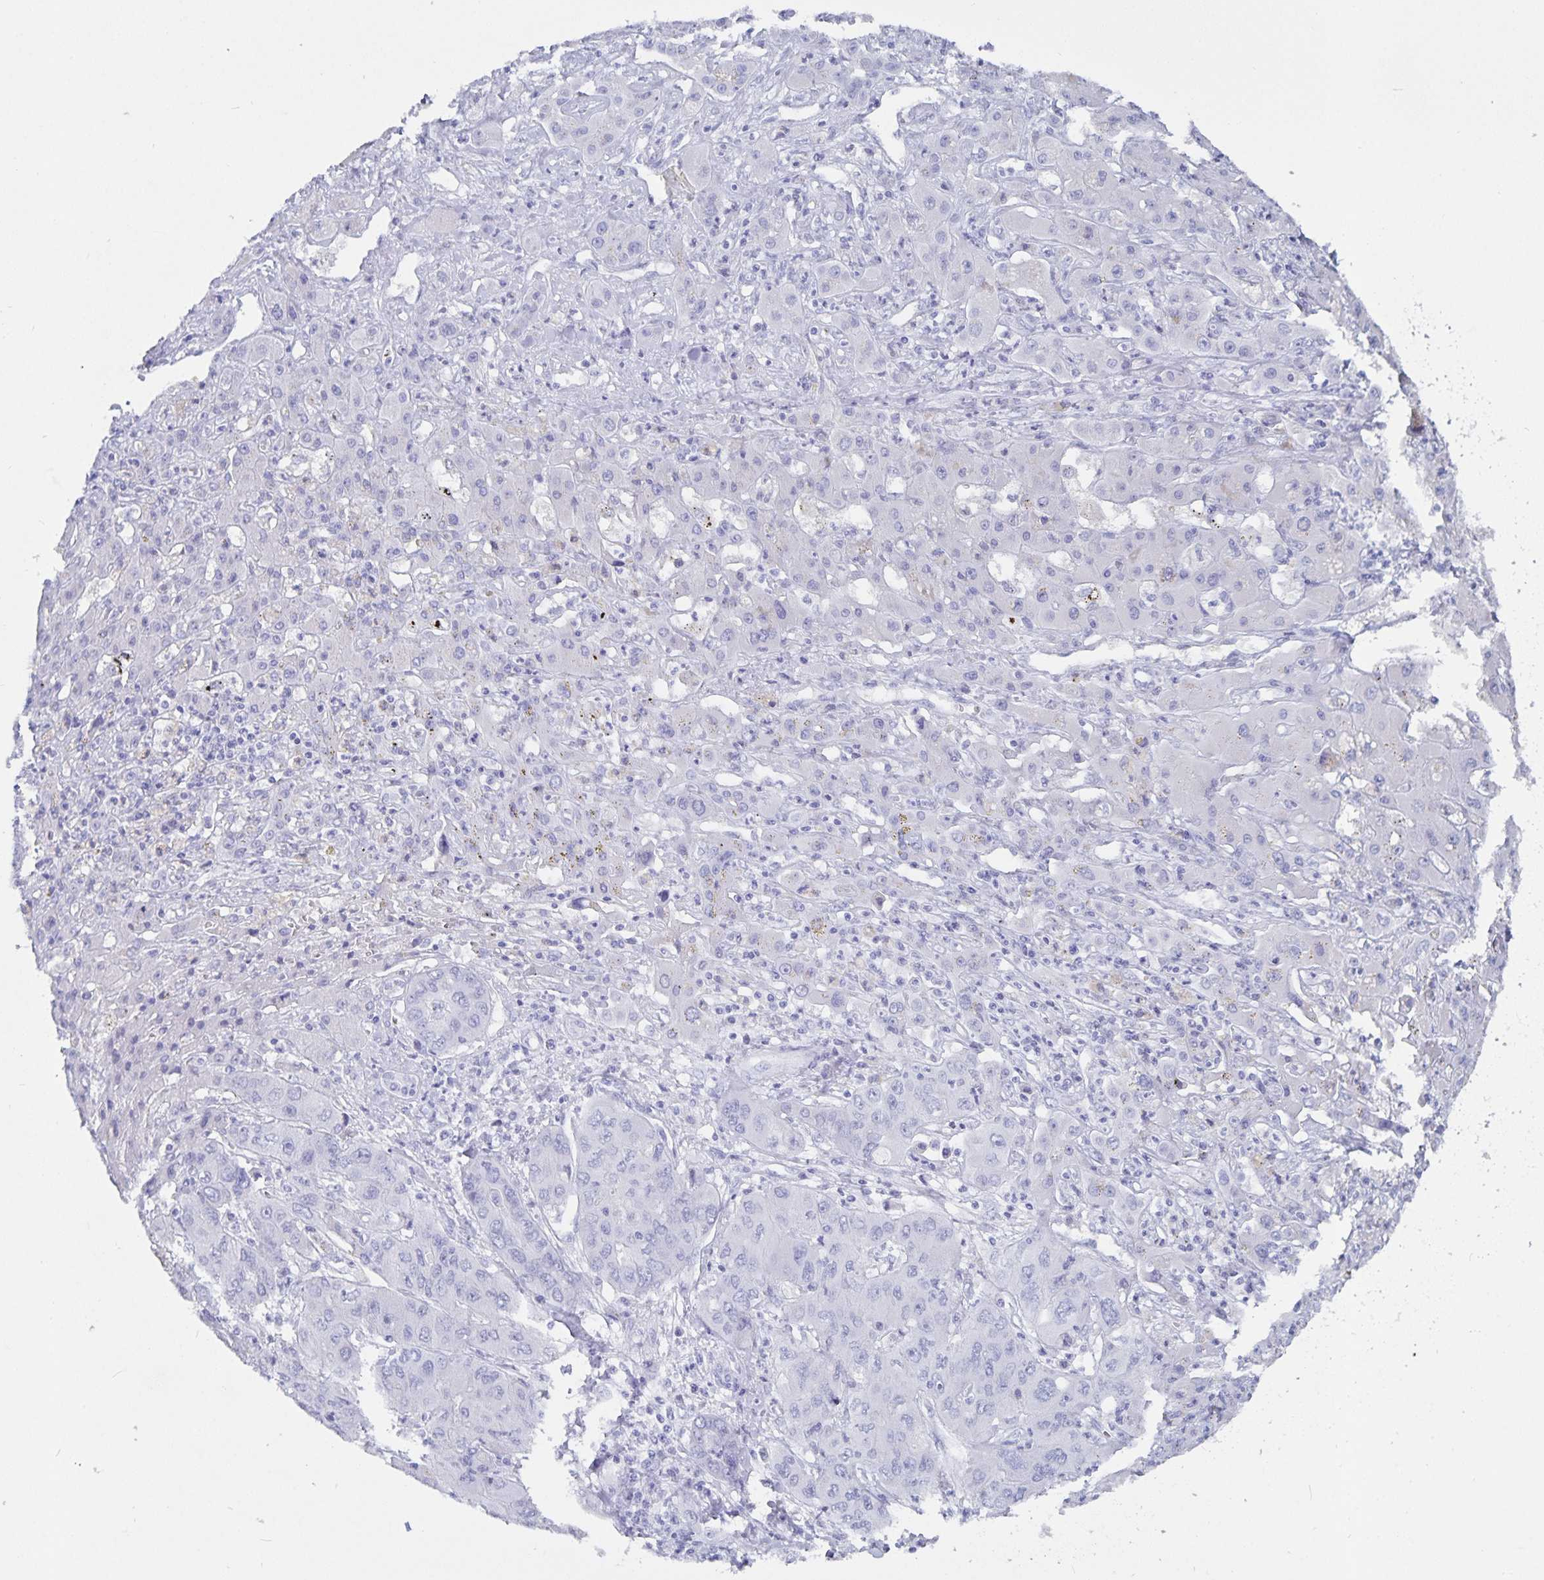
{"staining": {"intensity": "negative", "quantity": "none", "location": "none"}, "tissue": "liver cancer", "cell_type": "Tumor cells", "image_type": "cancer", "snomed": [{"axis": "morphology", "description": "Cholangiocarcinoma"}, {"axis": "topography", "description": "Liver"}], "caption": "An image of cholangiocarcinoma (liver) stained for a protein shows no brown staining in tumor cells.", "gene": "C19orf73", "patient": {"sex": "male", "age": 67}}